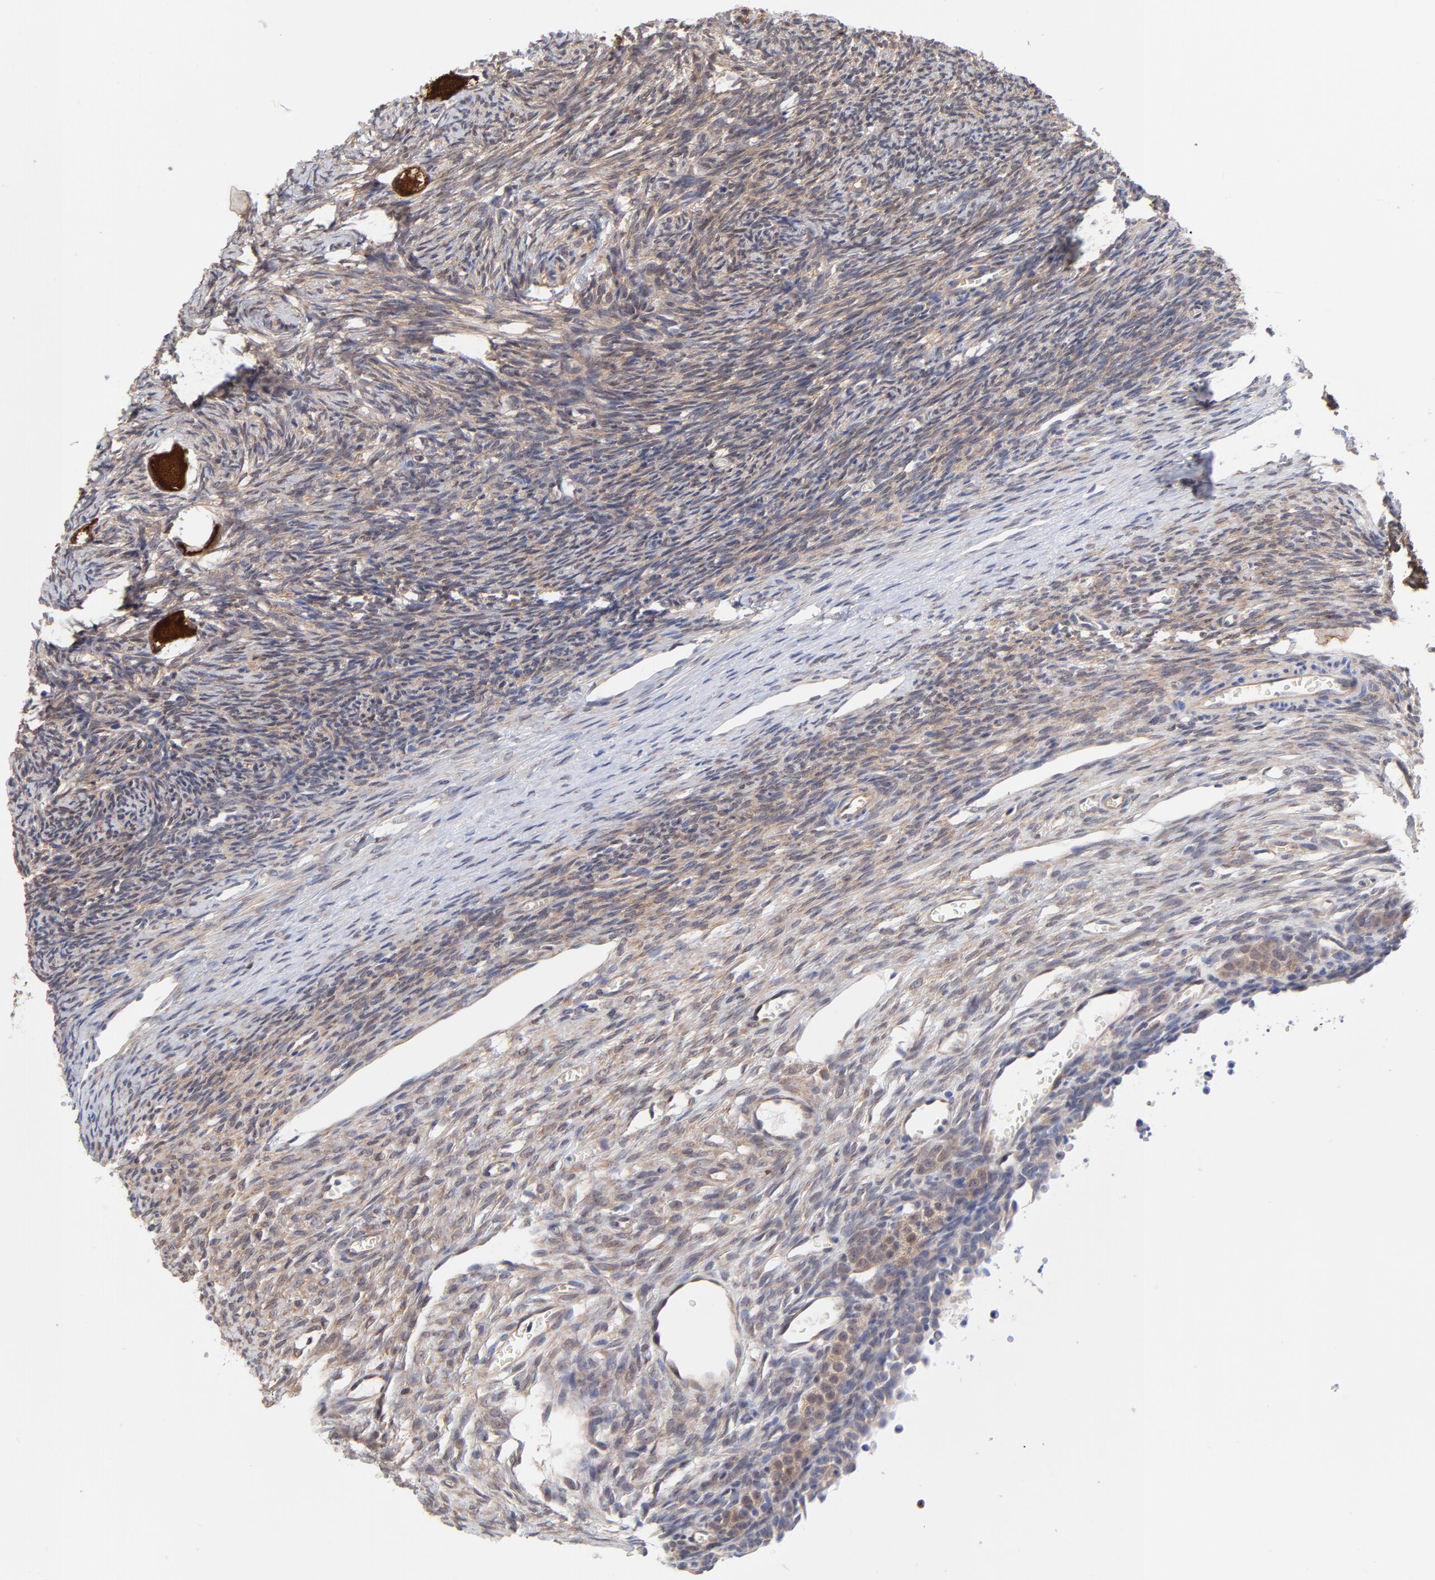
{"staining": {"intensity": "weak", "quantity": ">75%", "location": "cytoplasmic/membranous"}, "tissue": "ovary", "cell_type": "Ovarian stroma cells", "image_type": "normal", "snomed": [{"axis": "morphology", "description": "Normal tissue, NOS"}, {"axis": "topography", "description": "Ovary"}], "caption": "IHC histopathology image of benign ovary: ovary stained using immunohistochemistry demonstrates low levels of weak protein expression localized specifically in the cytoplasmic/membranous of ovarian stroma cells, appearing as a cytoplasmic/membranous brown color.", "gene": "PCMT1", "patient": {"sex": "female", "age": 27}}